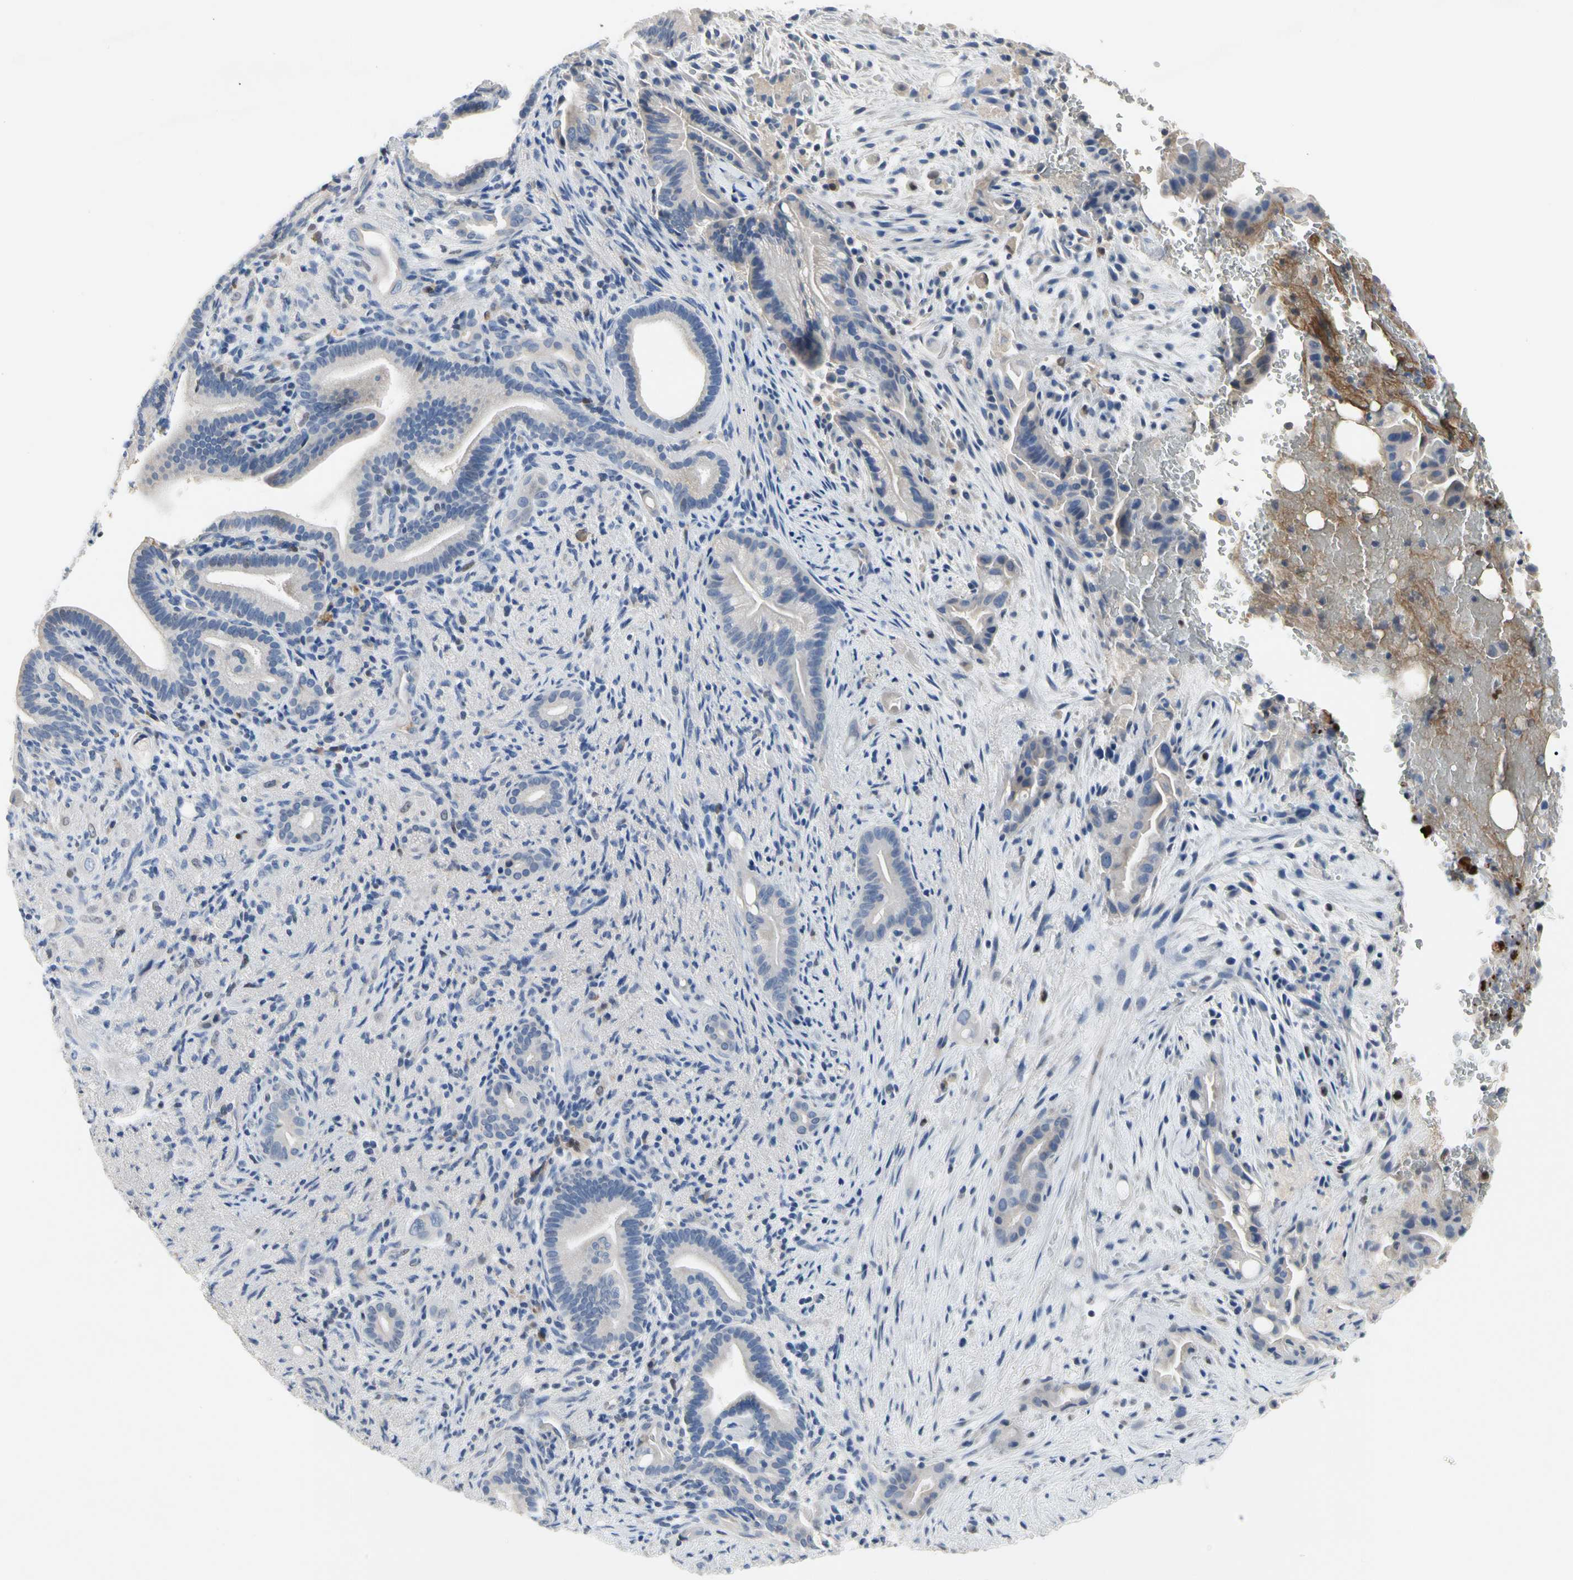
{"staining": {"intensity": "negative", "quantity": "none", "location": "none"}, "tissue": "liver cancer", "cell_type": "Tumor cells", "image_type": "cancer", "snomed": [{"axis": "morphology", "description": "Cholangiocarcinoma"}, {"axis": "topography", "description": "Liver"}], "caption": "High power microscopy histopathology image of an immunohistochemistry (IHC) micrograph of liver cancer (cholangiocarcinoma), revealing no significant positivity in tumor cells.", "gene": "ECRG4", "patient": {"sex": "female", "age": 68}}